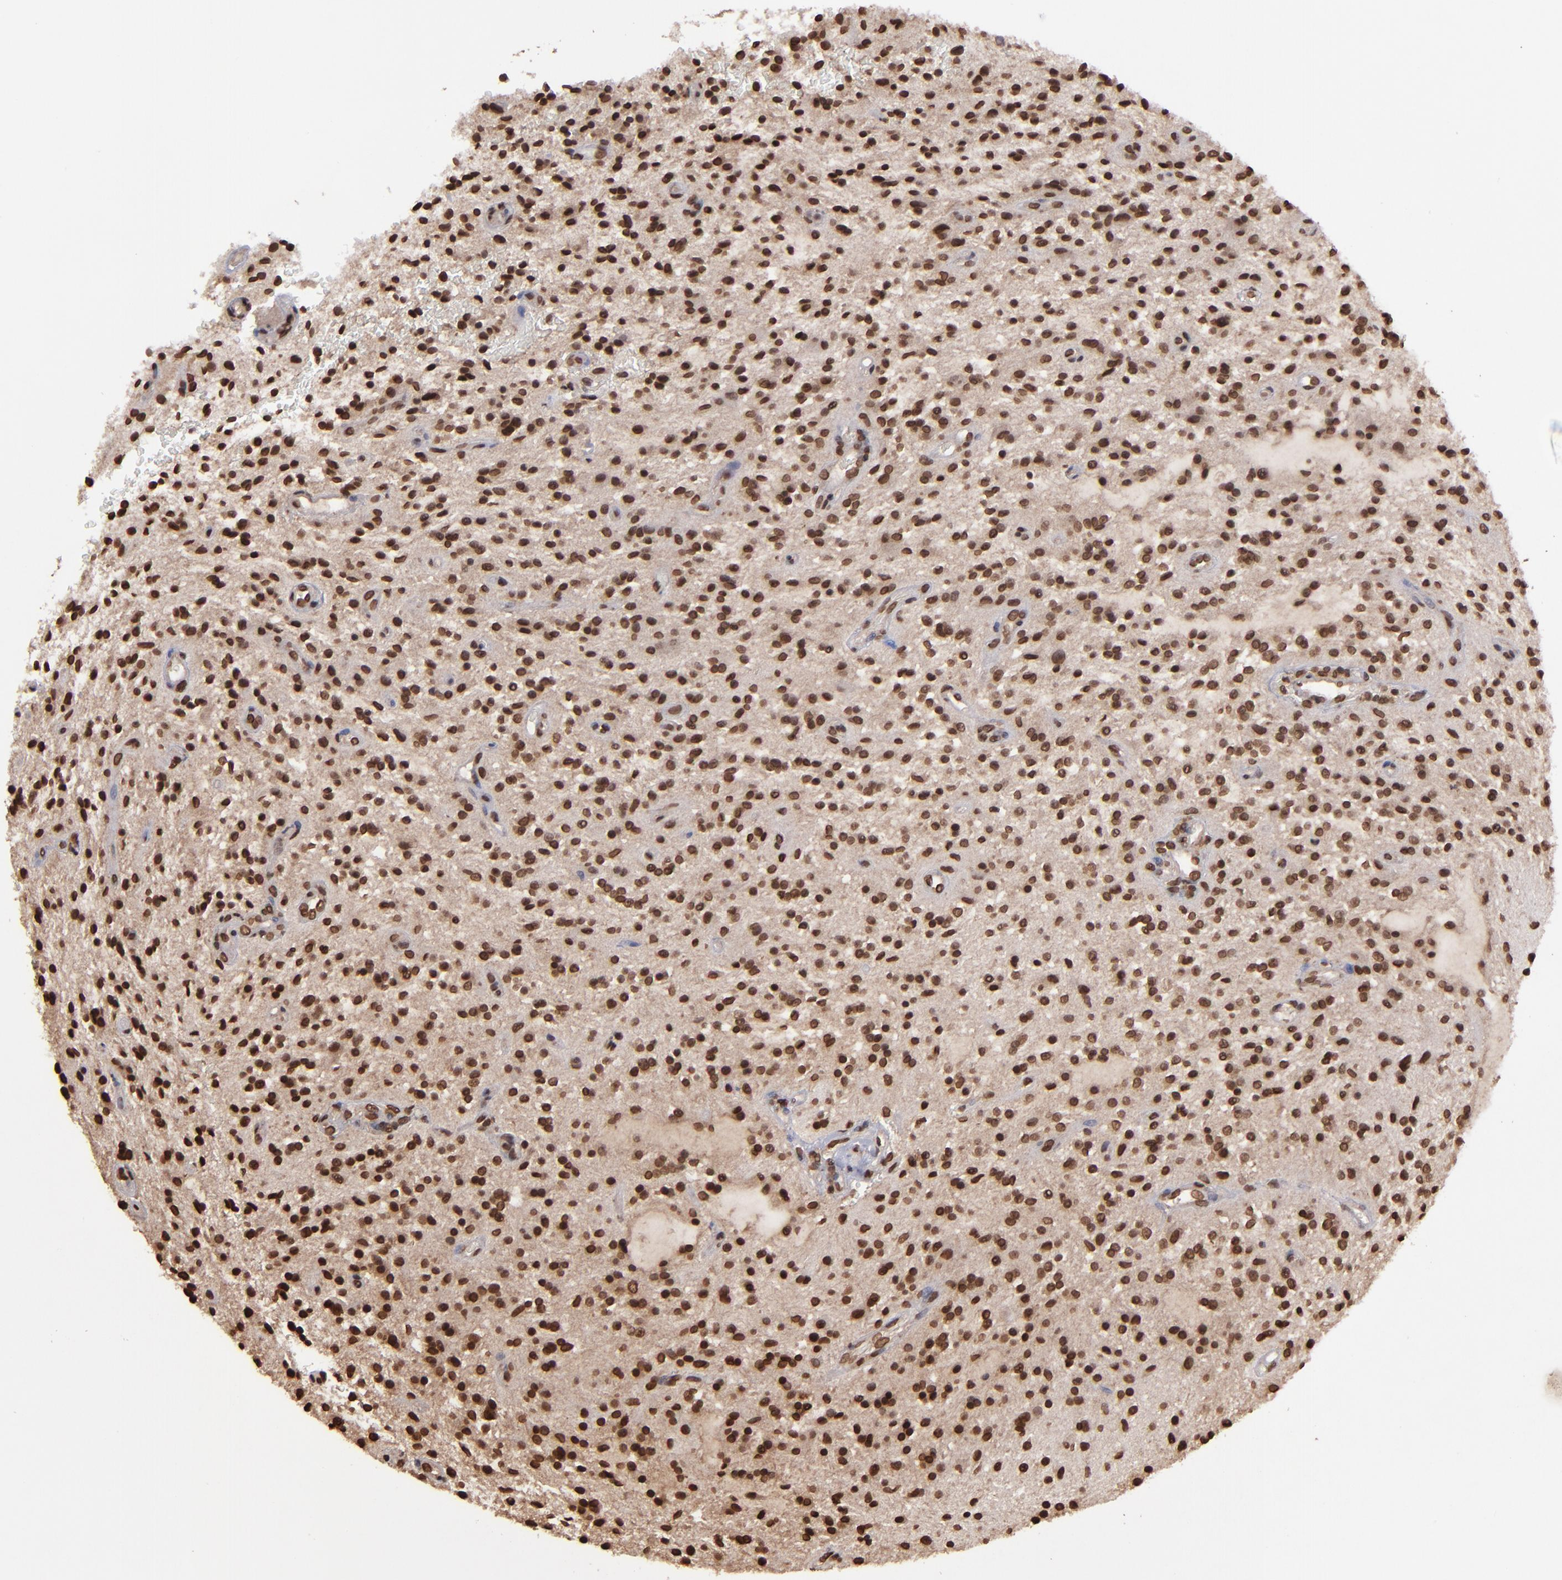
{"staining": {"intensity": "moderate", "quantity": ">75%", "location": "nuclear"}, "tissue": "glioma", "cell_type": "Tumor cells", "image_type": "cancer", "snomed": [{"axis": "morphology", "description": "Glioma, malignant, NOS"}, {"axis": "topography", "description": "Cerebellum"}], "caption": "A histopathology image of human glioma stained for a protein demonstrates moderate nuclear brown staining in tumor cells.", "gene": "AKT1", "patient": {"sex": "female", "age": 10}}